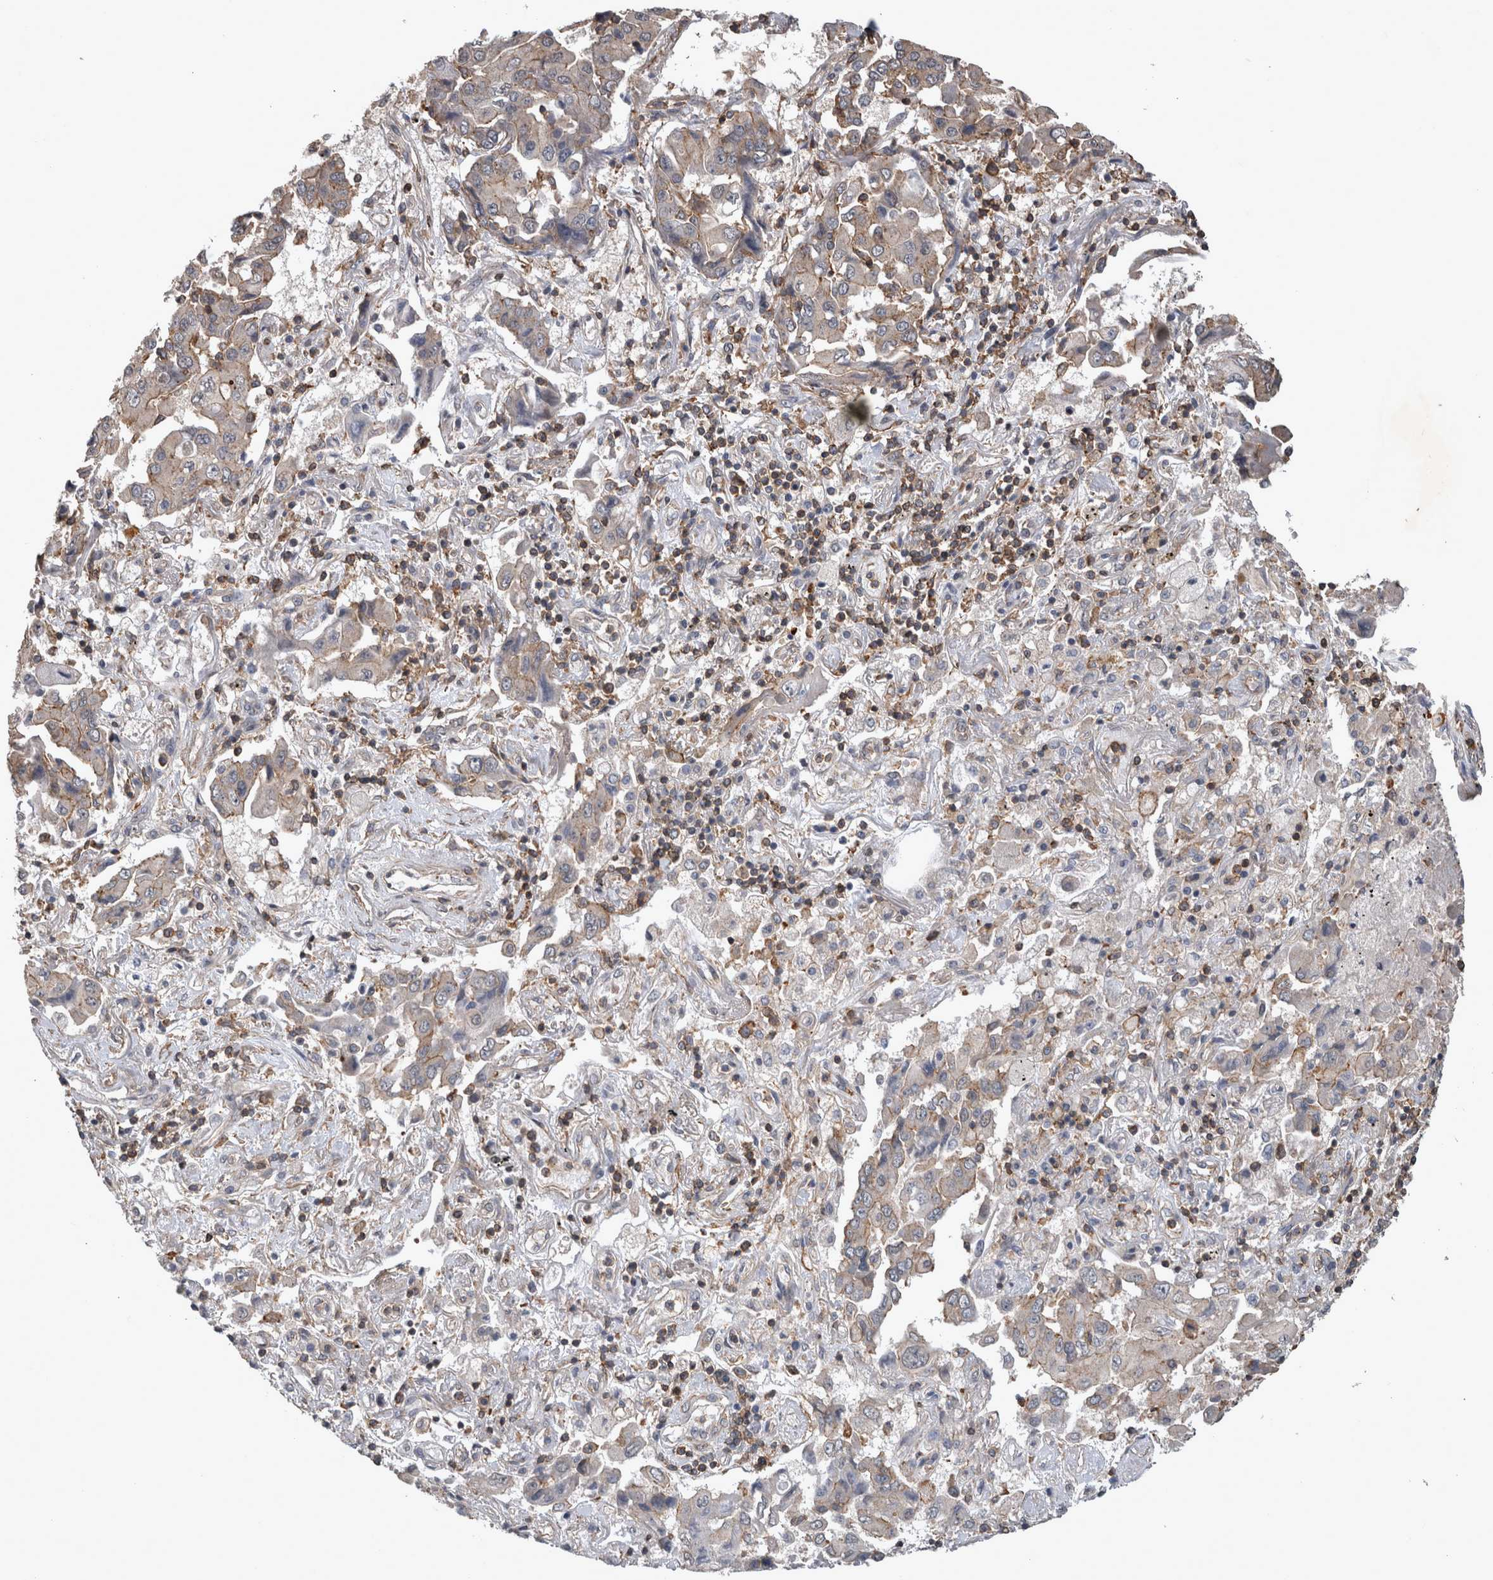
{"staining": {"intensity": "negative", "quantity": "none", "location": "none"}, "tissue": "lung cancer", "cell_type": "Tumor cells", "image_type": "cancer", "snomed": [{"axis": "morphology", "description": "Adenocarcinoma, NOS"}, {"axis": "topography", "description": "Lung"}], "caption": "This is an immunohistochemistry (IHC) photomicrograph of human lung cancer. There is no staining in tumor cells.", "gene": "SPATA48", "patient": {"sex": "female", "age": 65}}